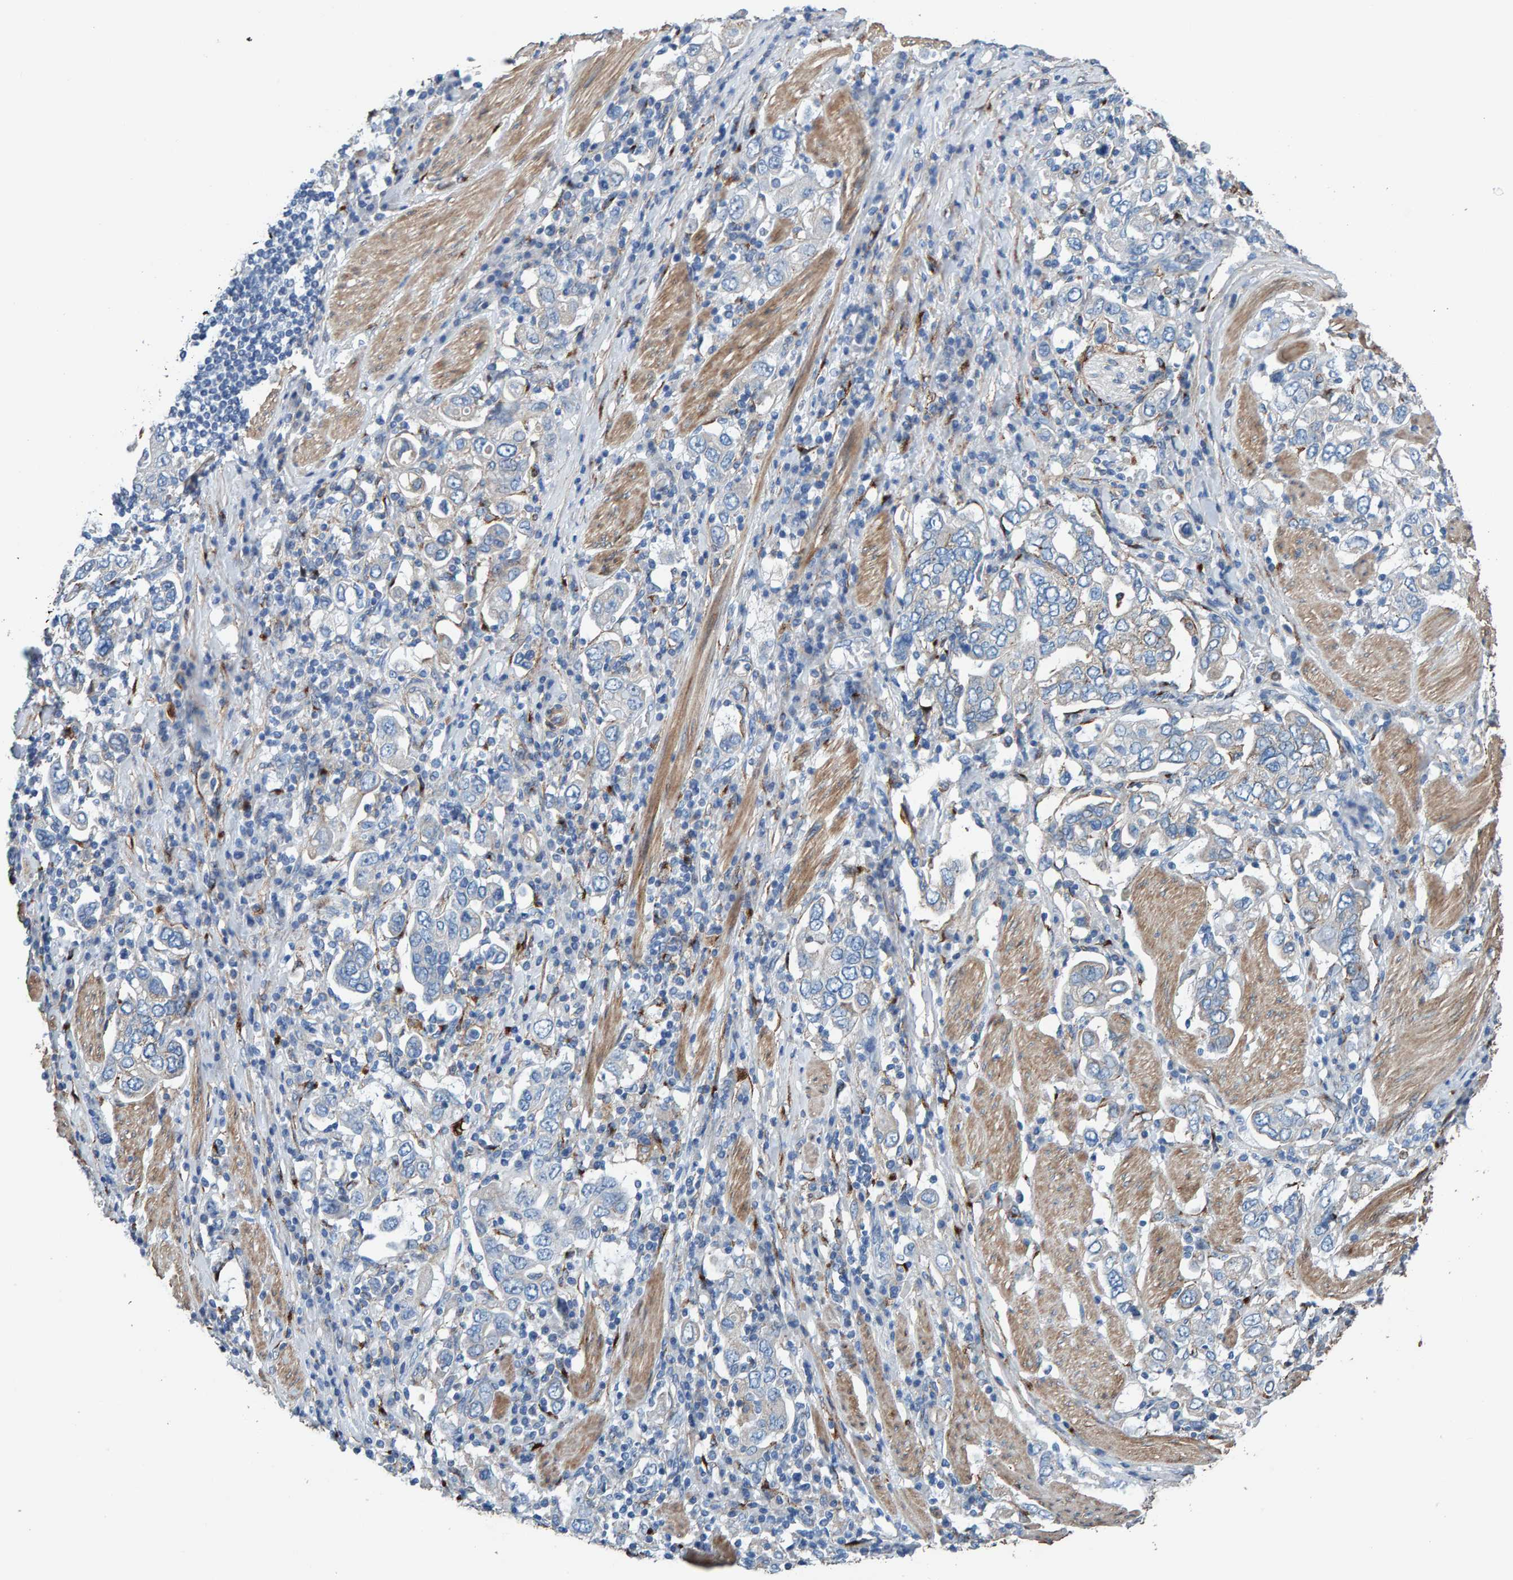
{"staining": {"intensity": "negative", "quantity": "none", "location": "none"}, "tissue": "stomach cancer", "cell_type": "Tumor cells", "image_type": "cancer", "snomed": [{"axis": "morphology", "description": "Adenocarcinoma, NOS"}, {"axis": "topography", "description": "Stomach, upper"}], "caption": "Stomach adenocarcinoma stained for a protein using immunohistochemistry reveals no staining tumor cells.", "gene": "LRP1", "patient": {"sex": "male", "age": 62}}